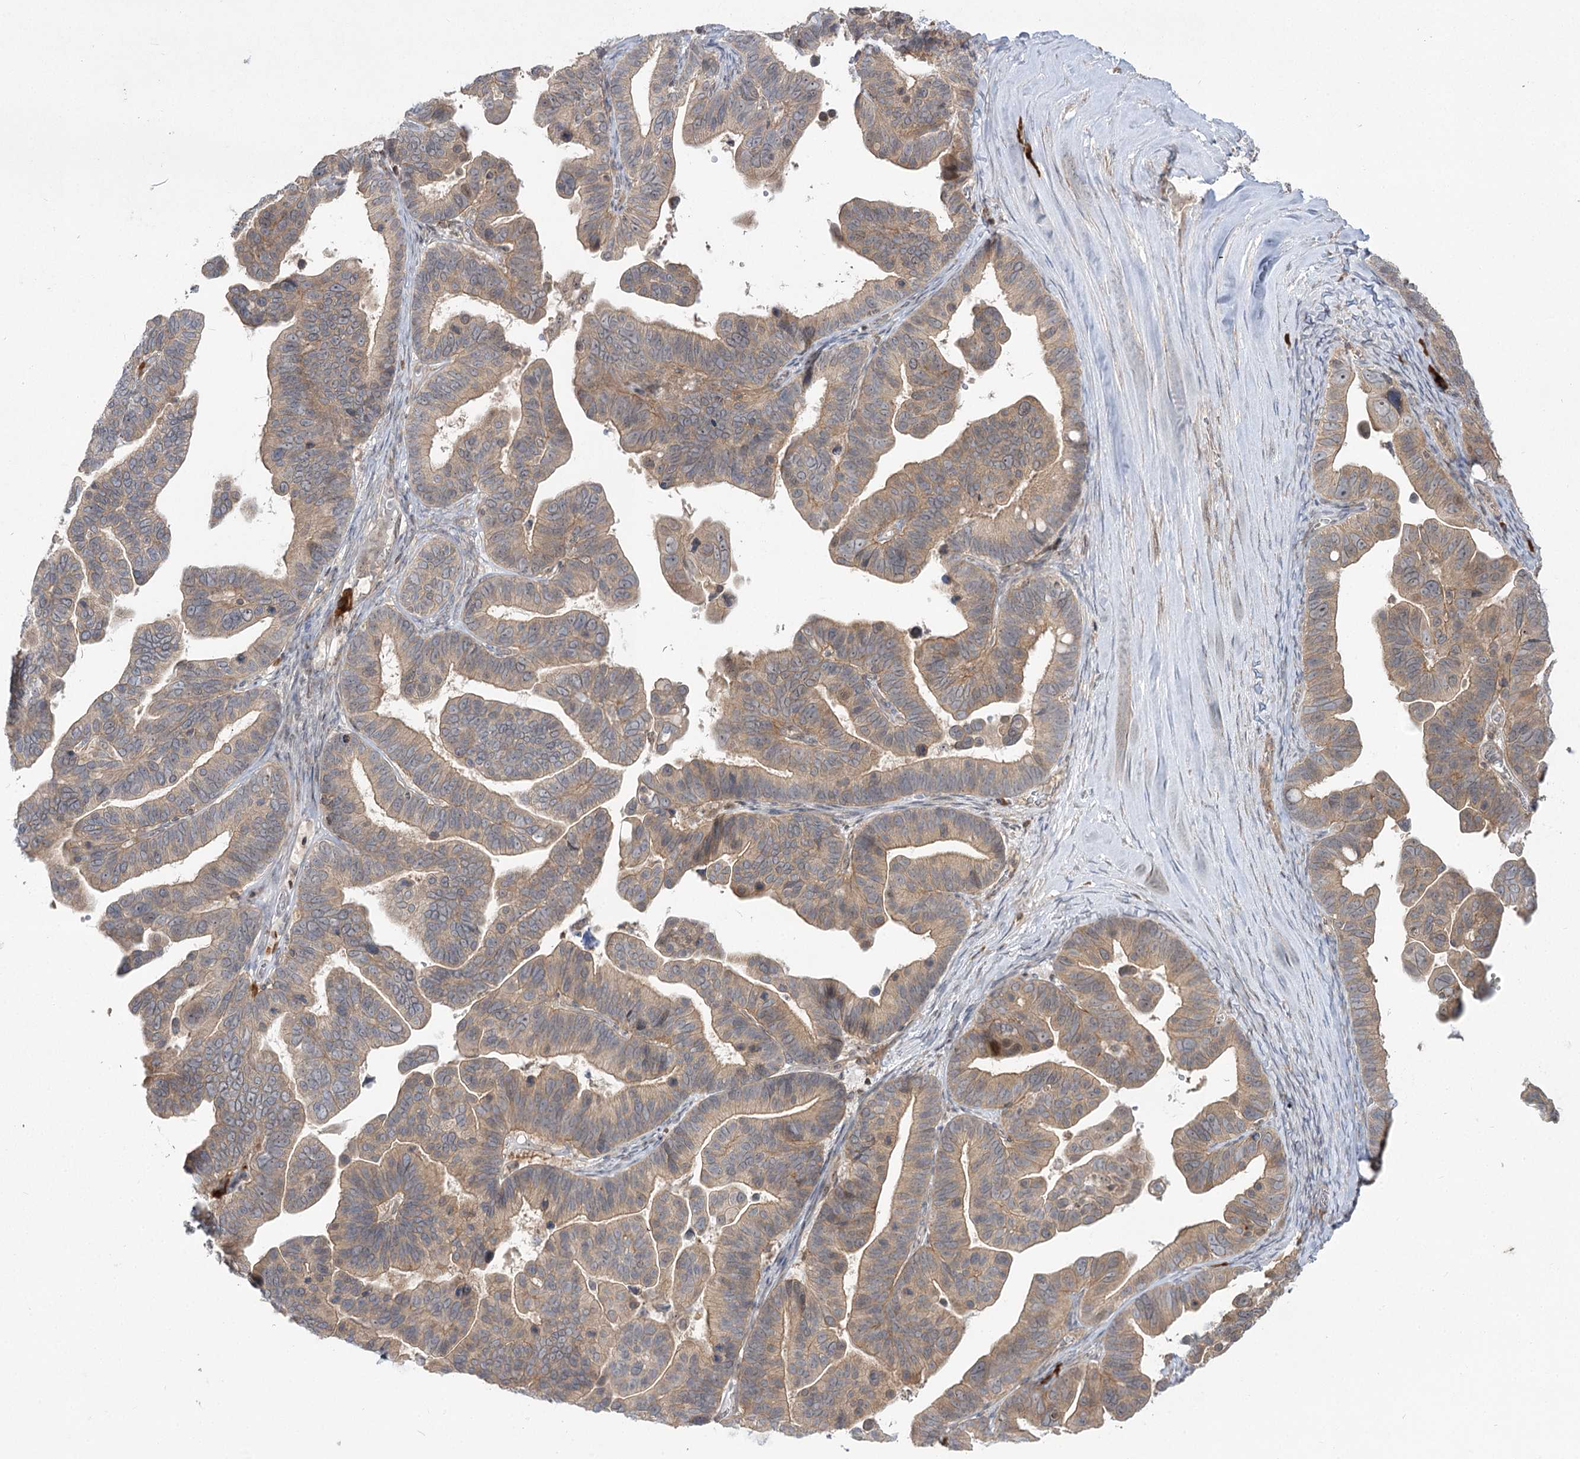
{"staining": {"intensity": "moderate", "quantity": ">75%", "location": "cytoplasmic/membranous"}, "tissue": "ovarian cancer", "cell_type": "Tumor cells", "image_type": "cancer", "snomed": [{"axis": "morphology", "description": "Cystadenocarcinoma, serous, NOS"}, {"axis": "topography", "description": "Ovary"}], "caption": "Human ovarian cancer stained with a protein marker displays moderate staining in tumor cells.", "gene": "SYTL1", "patient": {"sex": "female", "age": 56}}